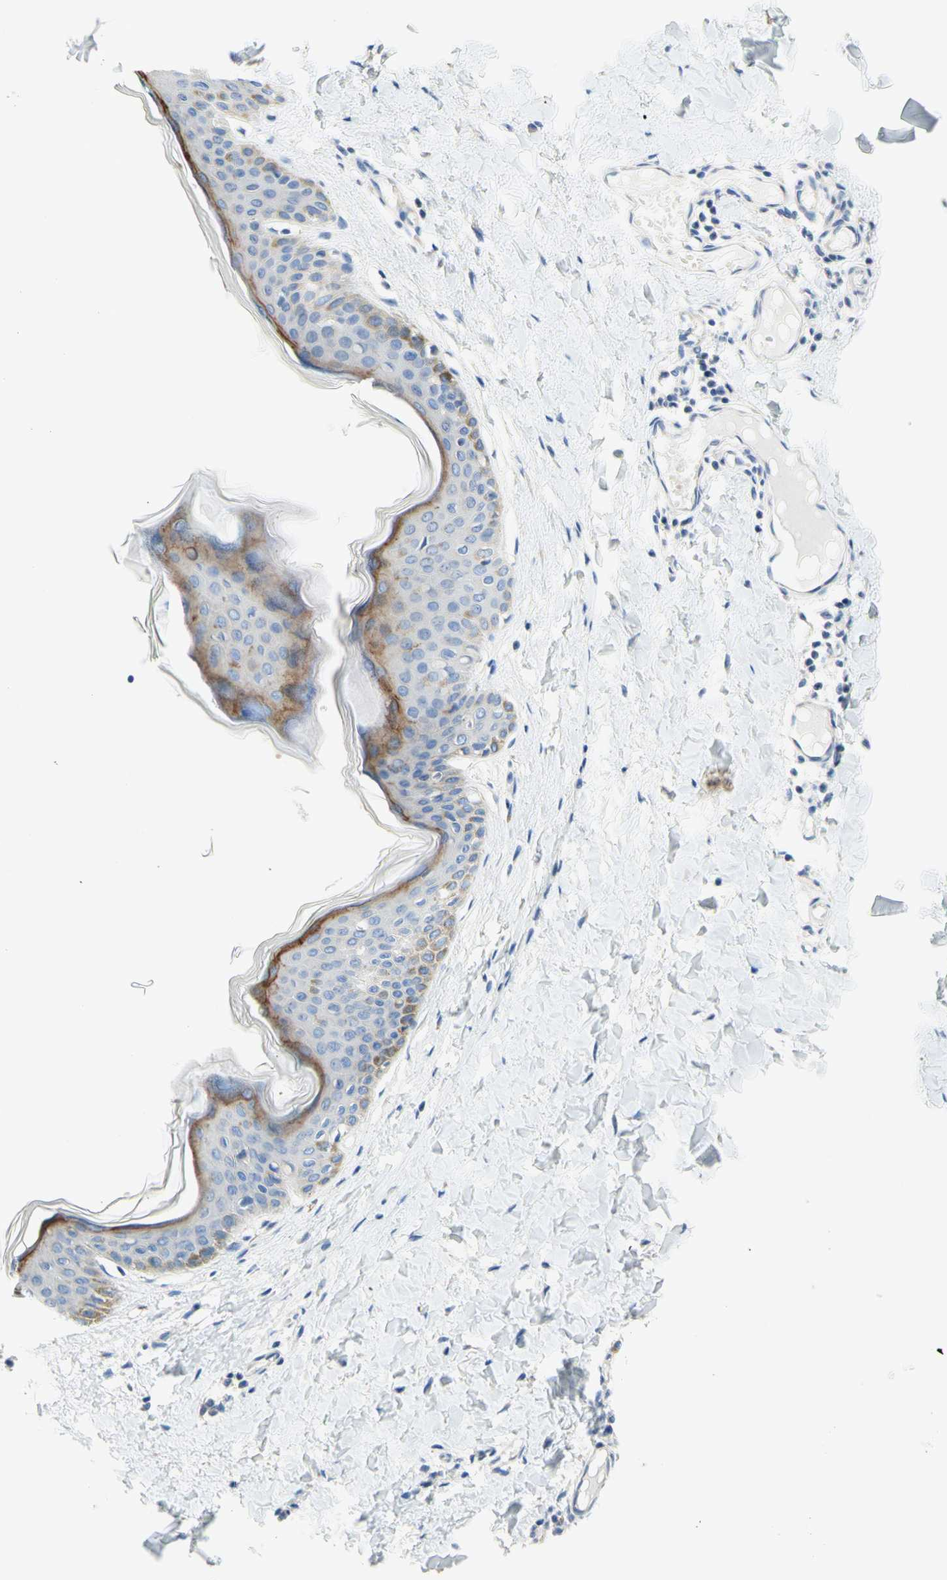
{"staining": {"intensity": "negative", "quantity": "none", "location": "none"}, "tissue": "skin", "cell_type": "Fibroblasts", "image_type": "normal", "snomed": [{"axis": "morphology", "description": "Normal tissue, NOS"}, {"axis": "topography", "description": "Skin"}], "caption": "An IHC image of benign skin is shown. There is no staining in fibroblasts of skin. (Stains: DAB immunohistochemistry (IHC) with hematoxylin counter stain, Microscopy: brightfield microscopy at high magnification).", "gene": "F3", "patient": {"sex": "female", "age": 17}}